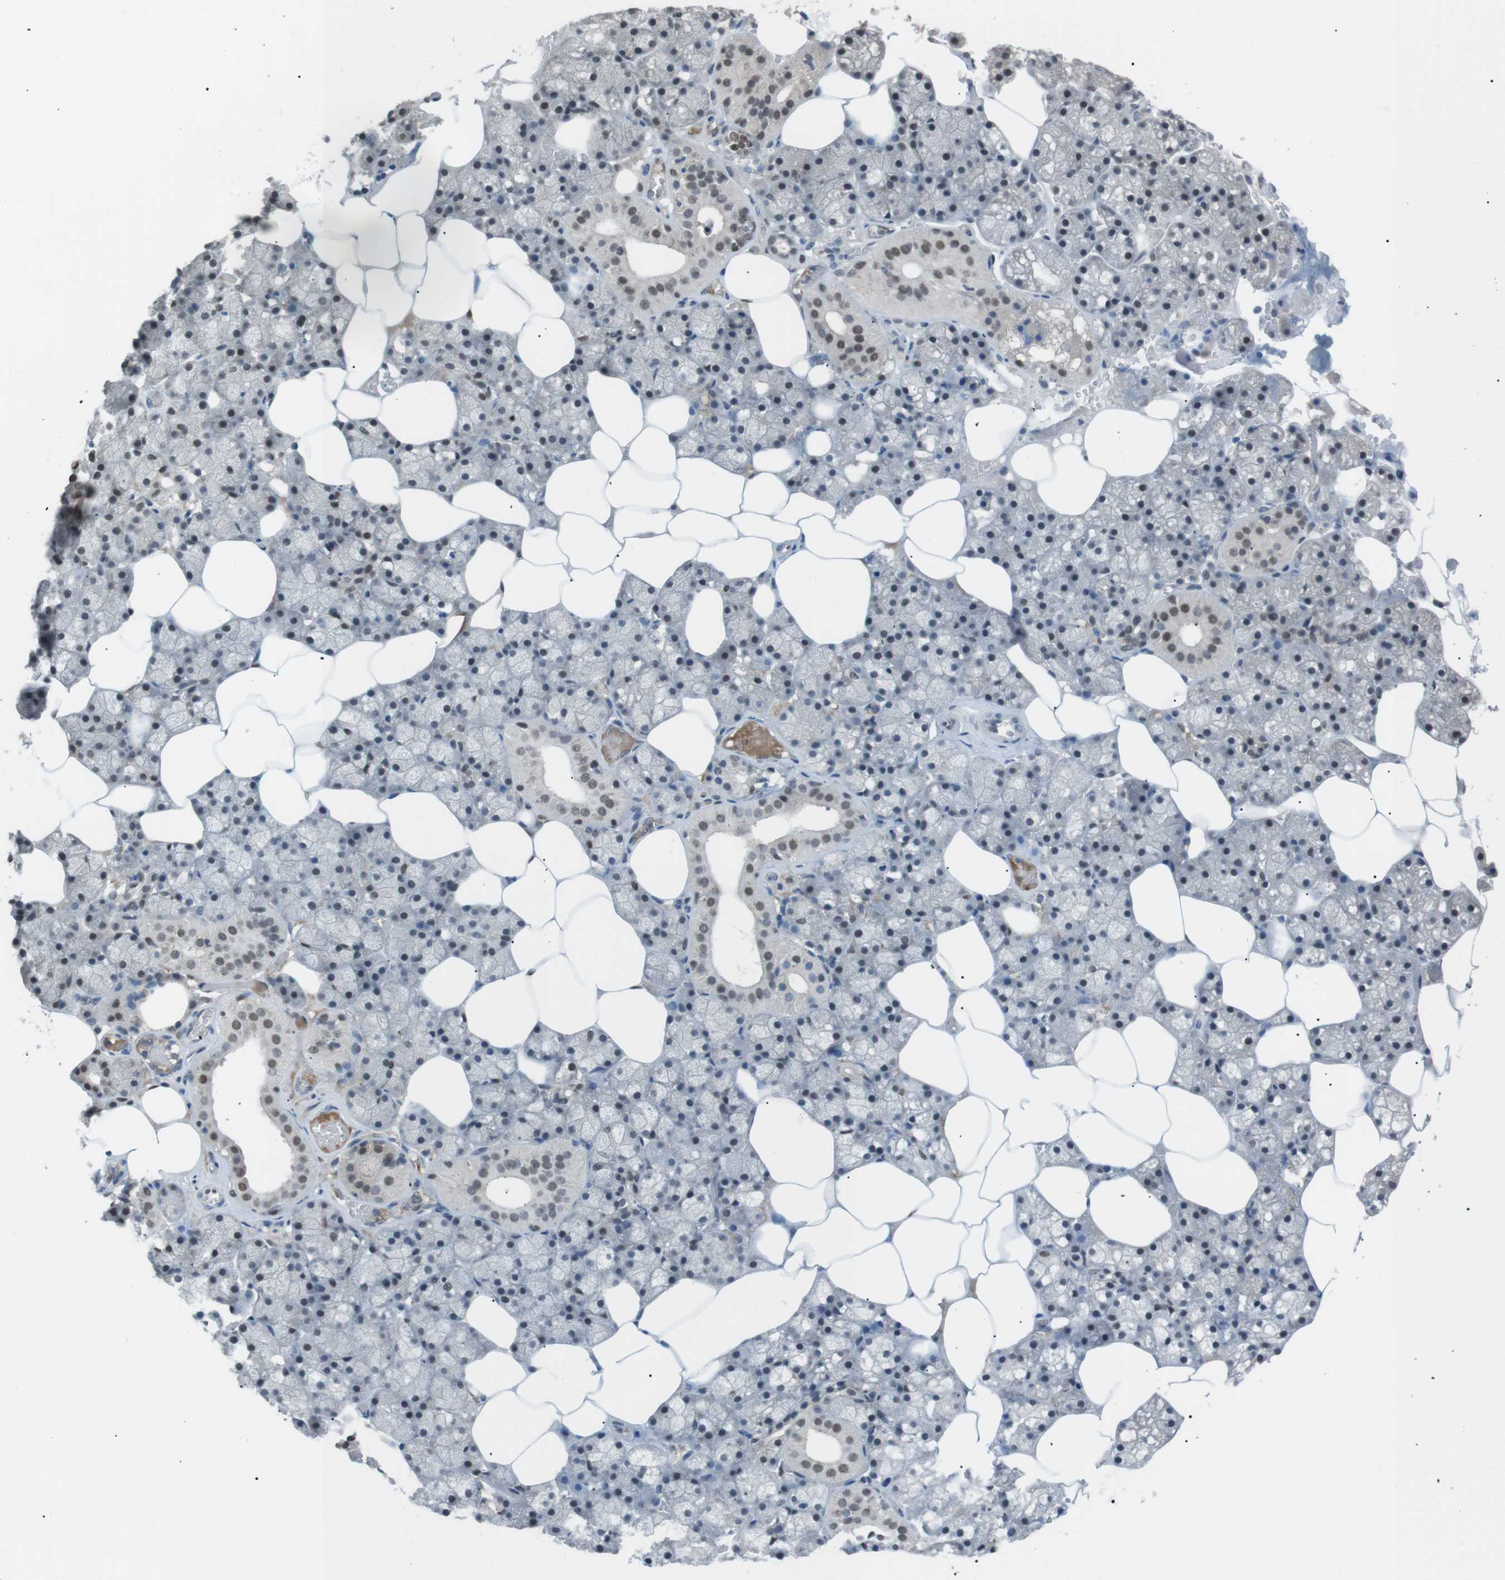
{"staining": {"intensity": "weak", "quantity": "25%-75%", "location": "nuclear"}, "tissue": "salivary gland", "cell_type": "Glandular cells", "image_type": "normal", "snomed": [{"axis": "morphology", "description": "Normal tissue, NOS"}, {"axis": "topography", "description": "Salivary gland"}], "caption": "The histopathology image shows a brown stain indicating the presence of a protein in the nuclear of glandular cells in salivary gland.", "gene": "SRPK2", "patient": {"sex": "male", "age": 62}}